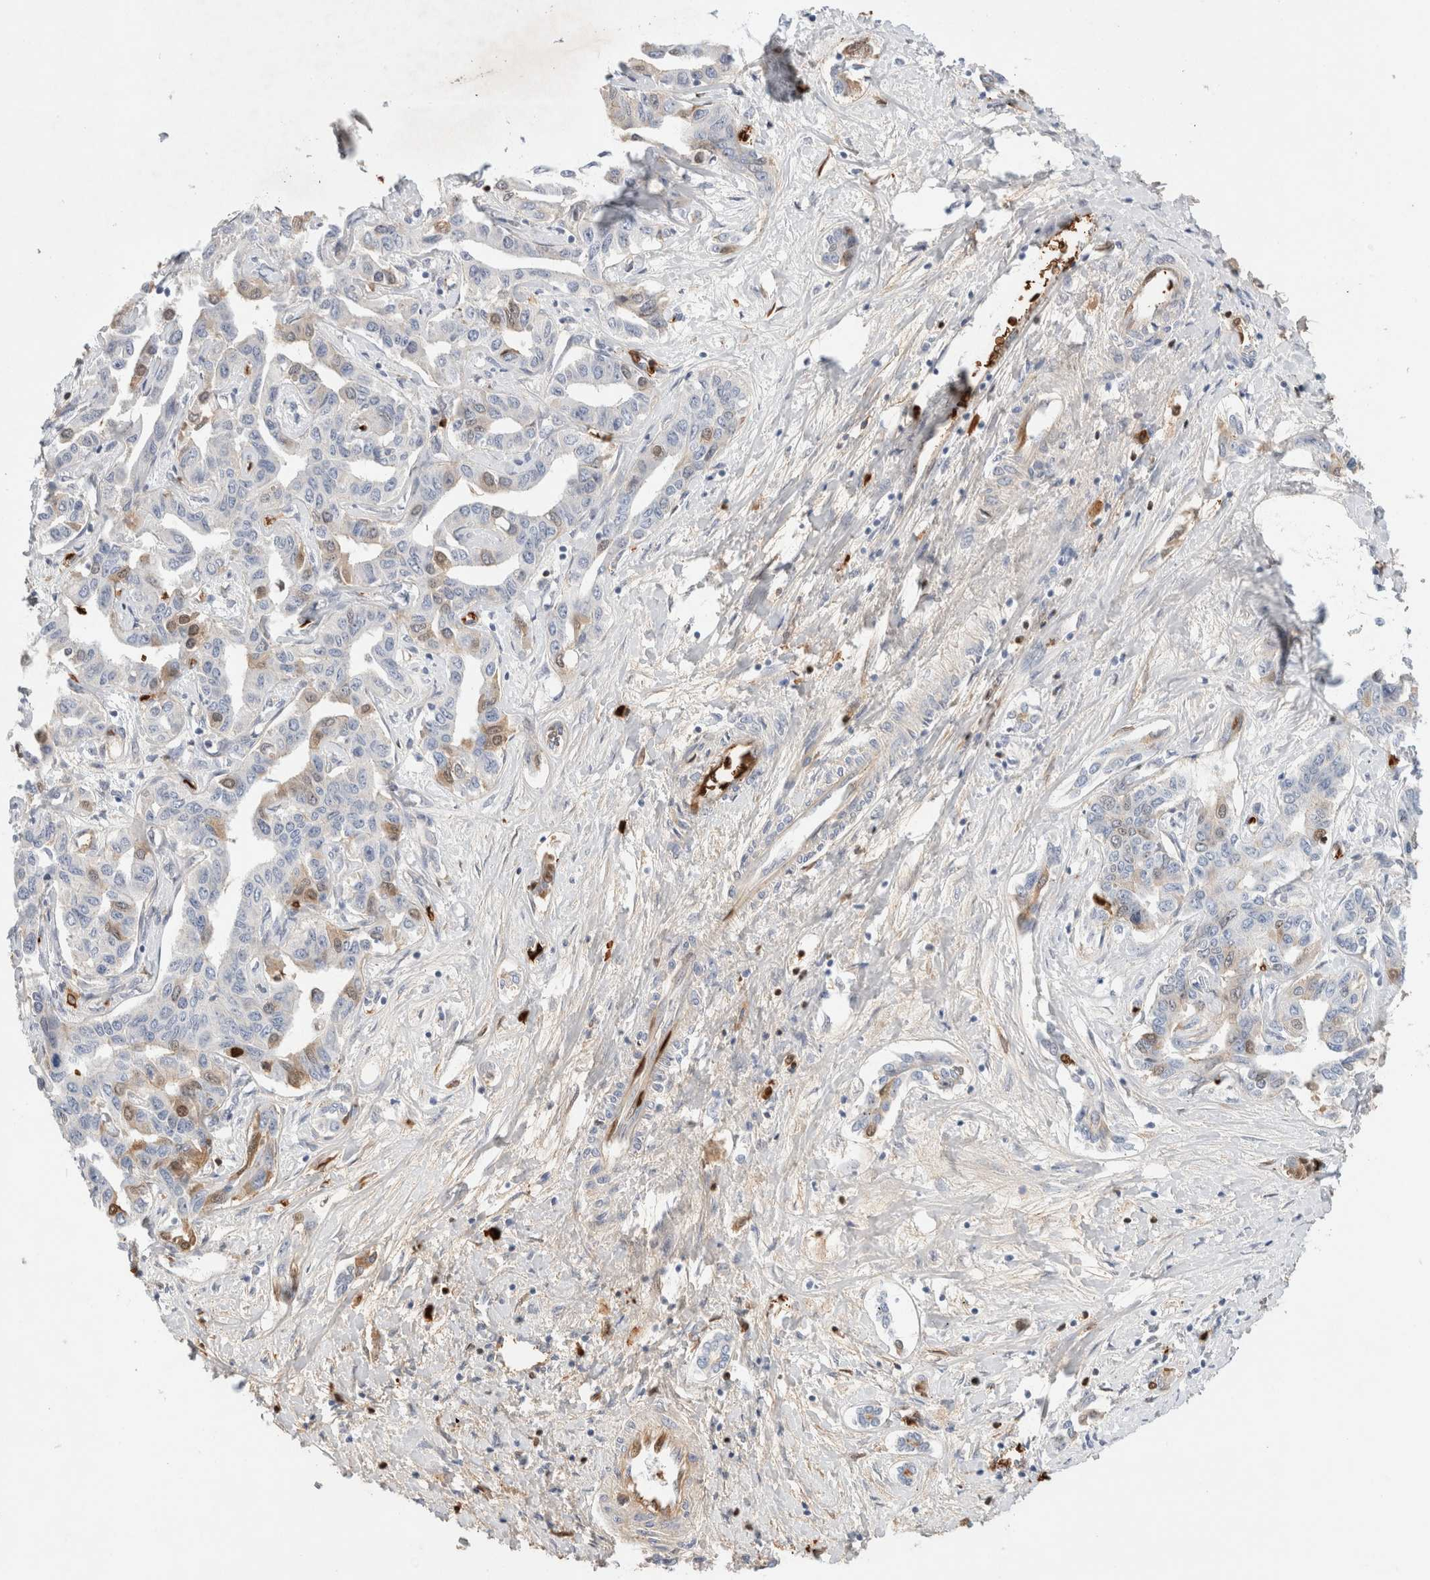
{"staining": {"intensity": "moderate", "quantity": "<25%", "location": "cytoplasmic/membranous,nuclear"}, "tissue": "liver cancer", "cell_type": "Tumor cells", "image_type": "cancer", "snomed": [{"axis": "morphology", "description": "Cholangiocarcinoma"}, {"axis": "topography", "description": "Liver"}], "caption": "Immunohistochemical staining of liver cancer (cholangiocarcinoma) exhibits low levels of moderate cytoplasmic/membranous and nuclear staining in about <25% of tumor cells.", "gene": "MST1", "patient": {"sex": "male", "age": 59}}